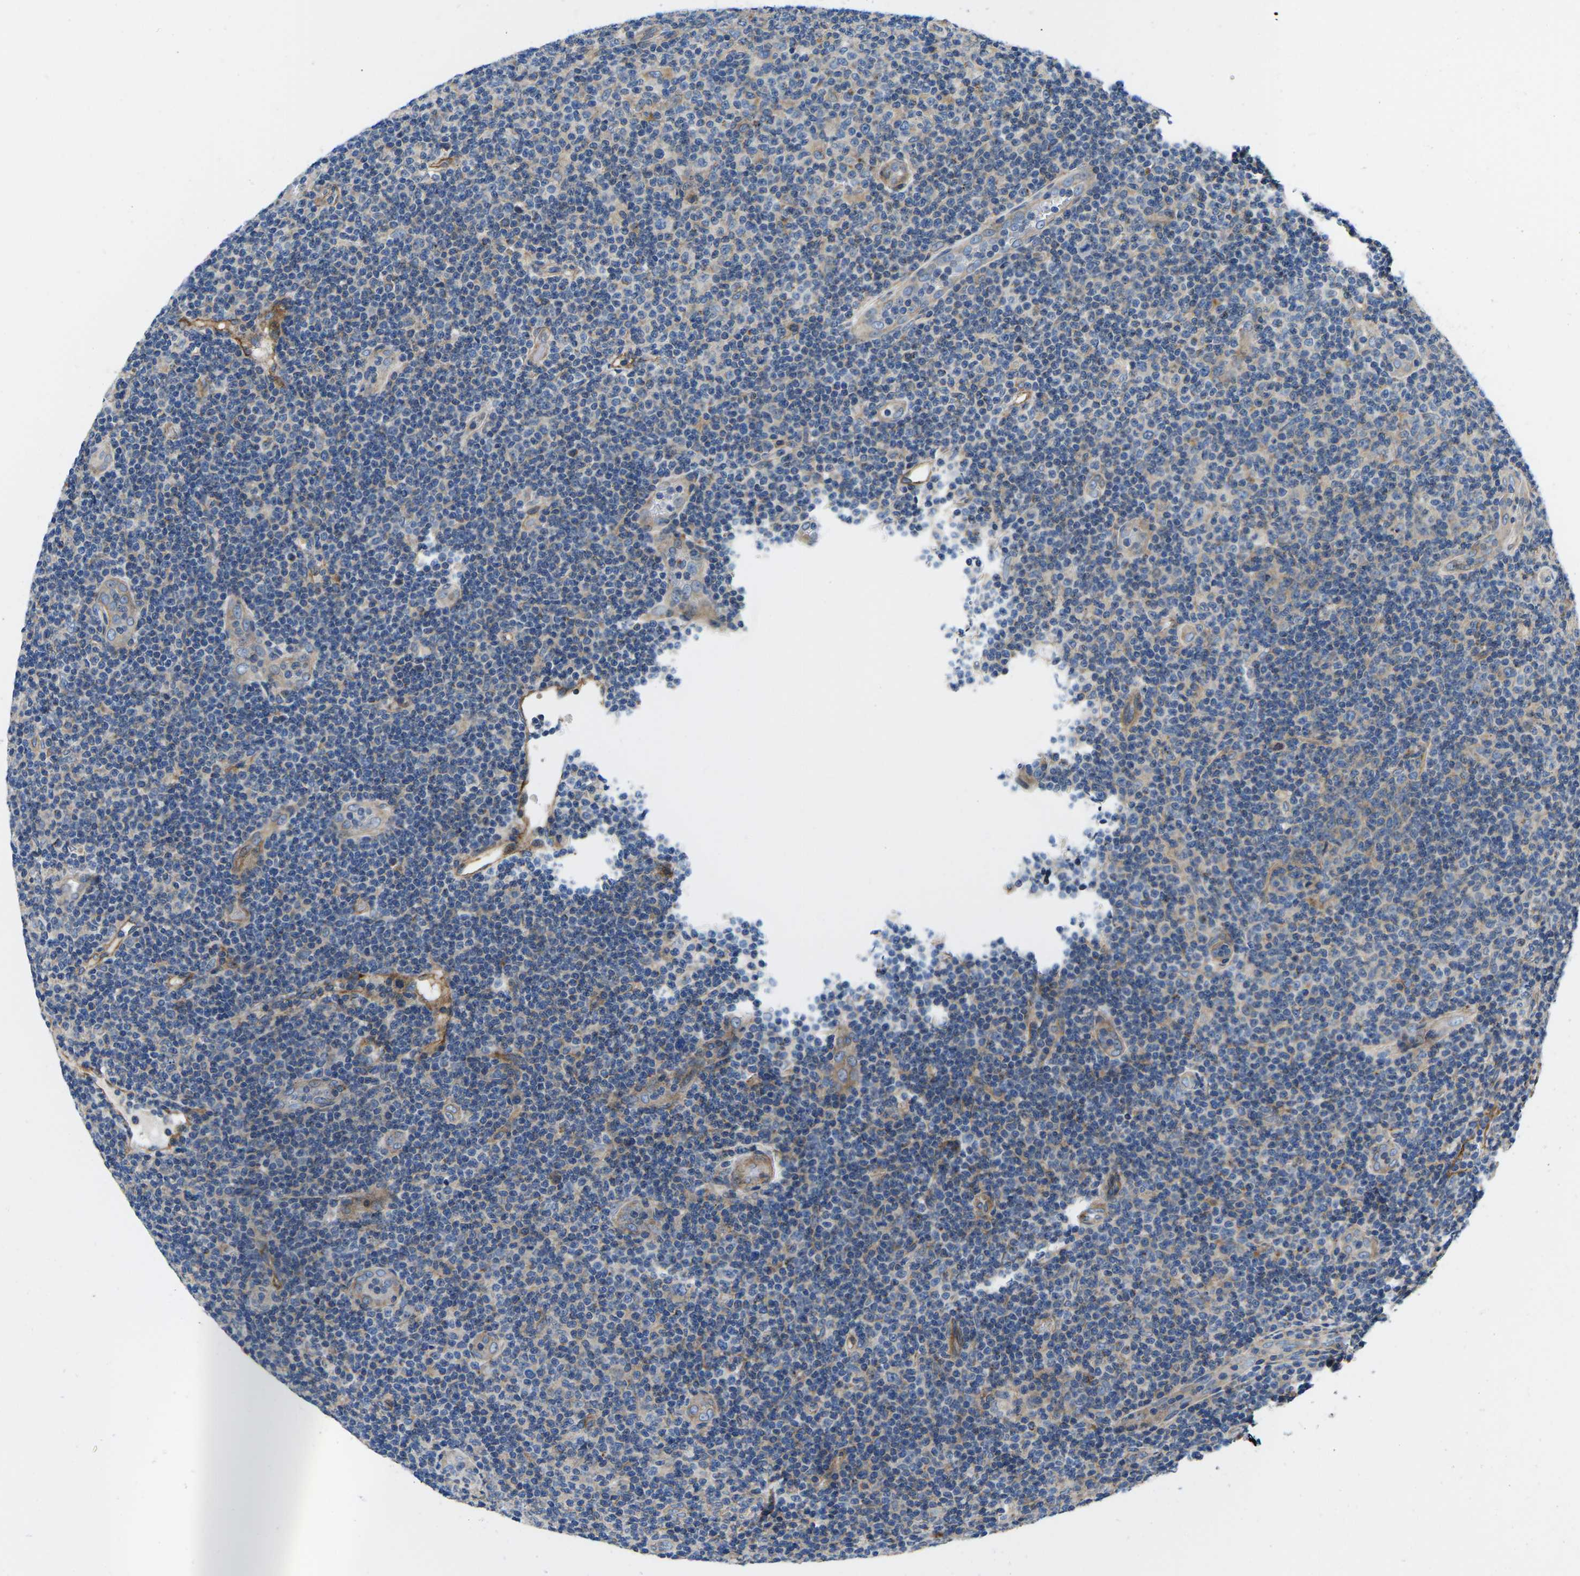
{"staining": {"intensity": "weak", "quantity": "25%-75%", "location": "cytoplasmic/membranous"}, "tissue": "lymphoma", "cell_type": "Tumor cells", "image_type": "cancer", "snomed": [{"axis": "morphology", "description": "Malignant lymphoma, non-Hodgkin's type, Low grade"}, {"axis": "topography", "description": "Lymph node"}], "caption": "Weak cytoplasmic/membranous positivity is appreciated in about 25%-75% of tumor cells in lymphoma.", "gene": "DLG1", "patient": {"sex": "male", "age": 83}}